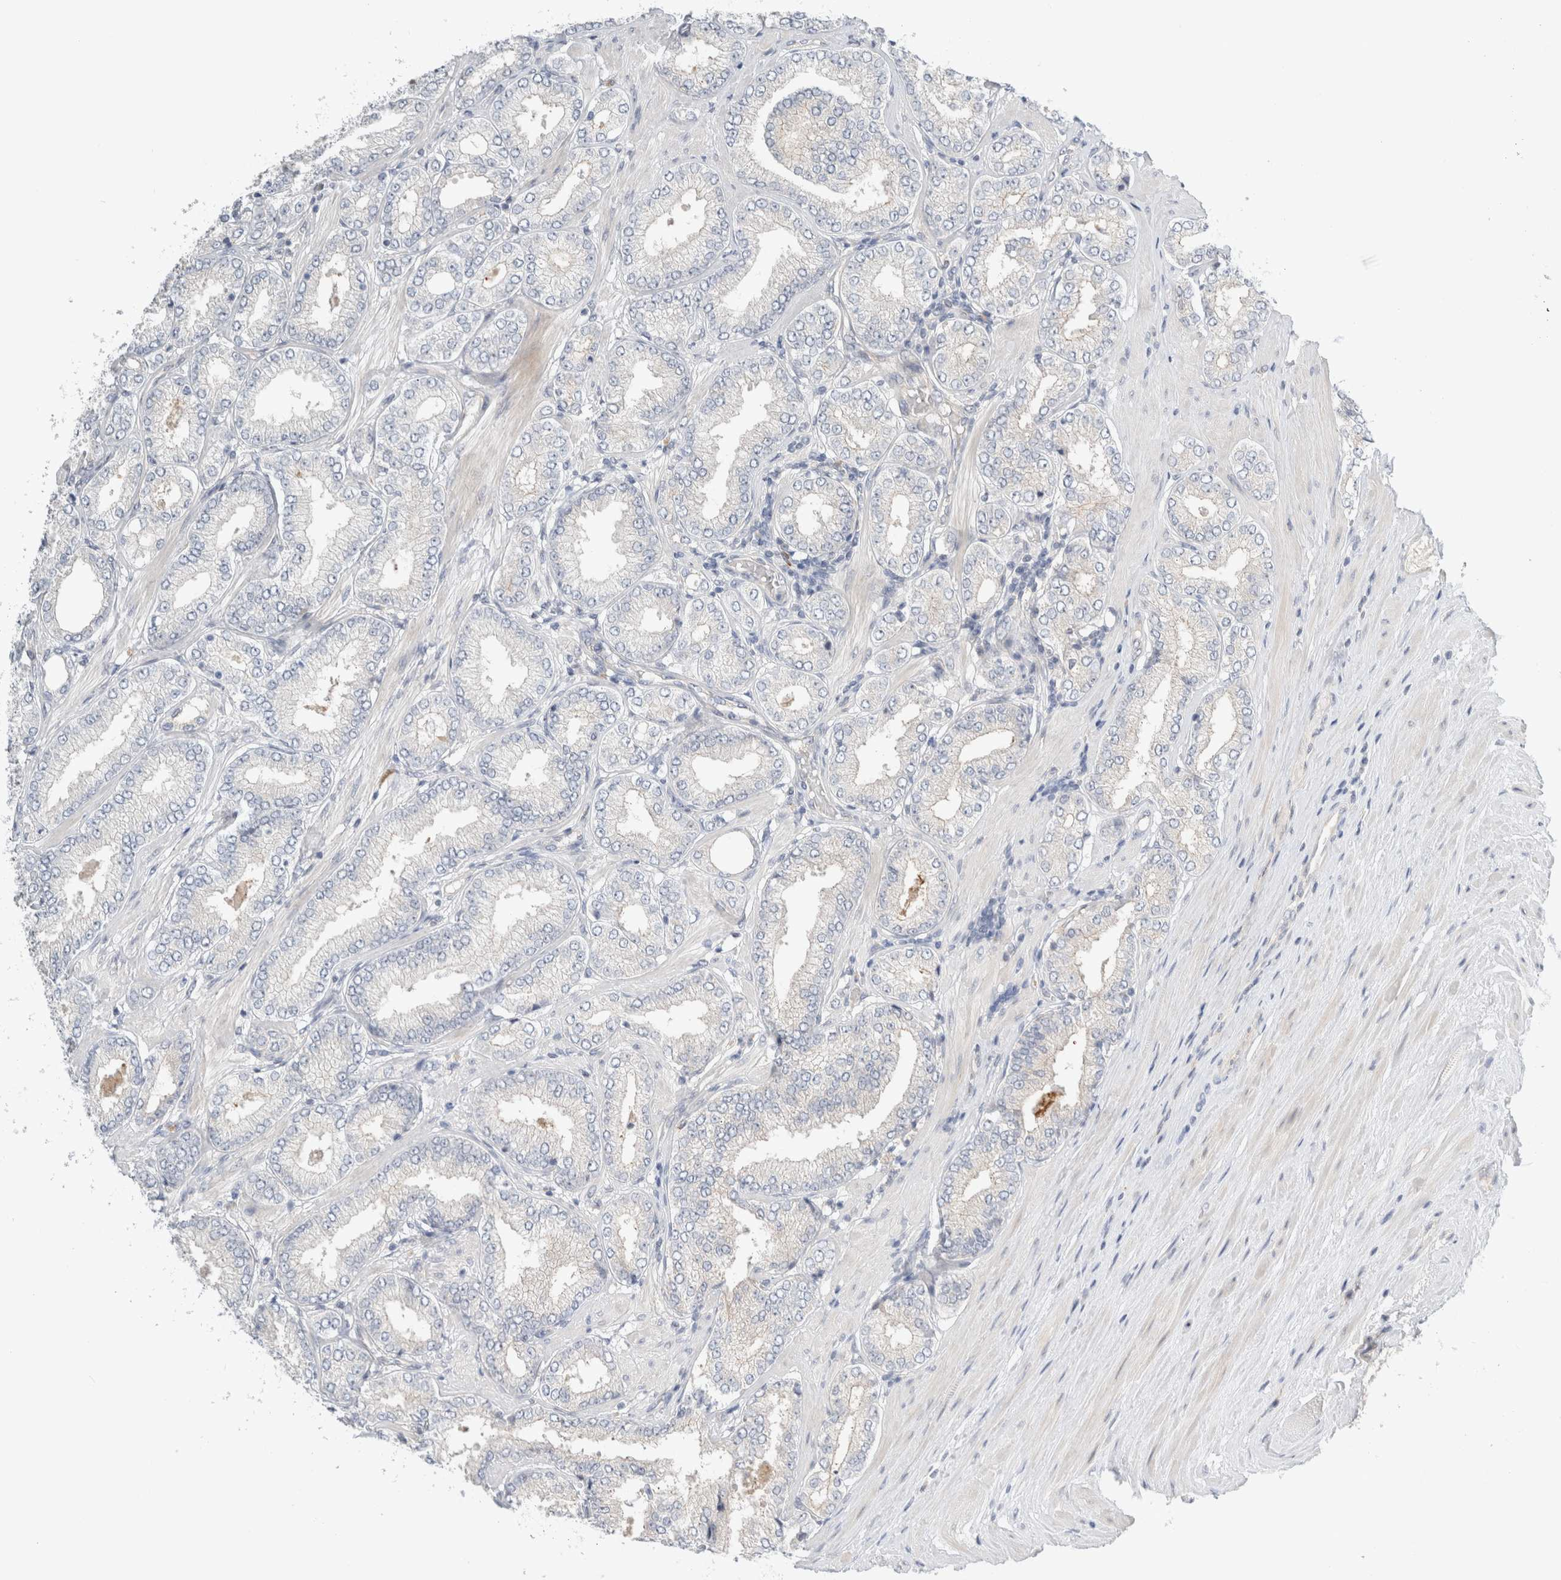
{"staining": {"intensity": "negative", "quantity": "none", "location": "none"}, "tissue": "prostate cancer", "cell_type": "Tumor cells", "image_type": "cancer", "snomed": [{"axis": "morphology", "description": "Adenocarcinoma, Low grade"}, {"axis": "topography", "description": "Prostate"}], "caption": "DAB (3,3'-diaminobenzidine) immunohistochemical staining of prostate cancer (low-grade adenocarcinoma) shows no significant positivity in tumor cells.", "gene": "SDR16C5", "patient": {"sex": "male", "age": 62}}